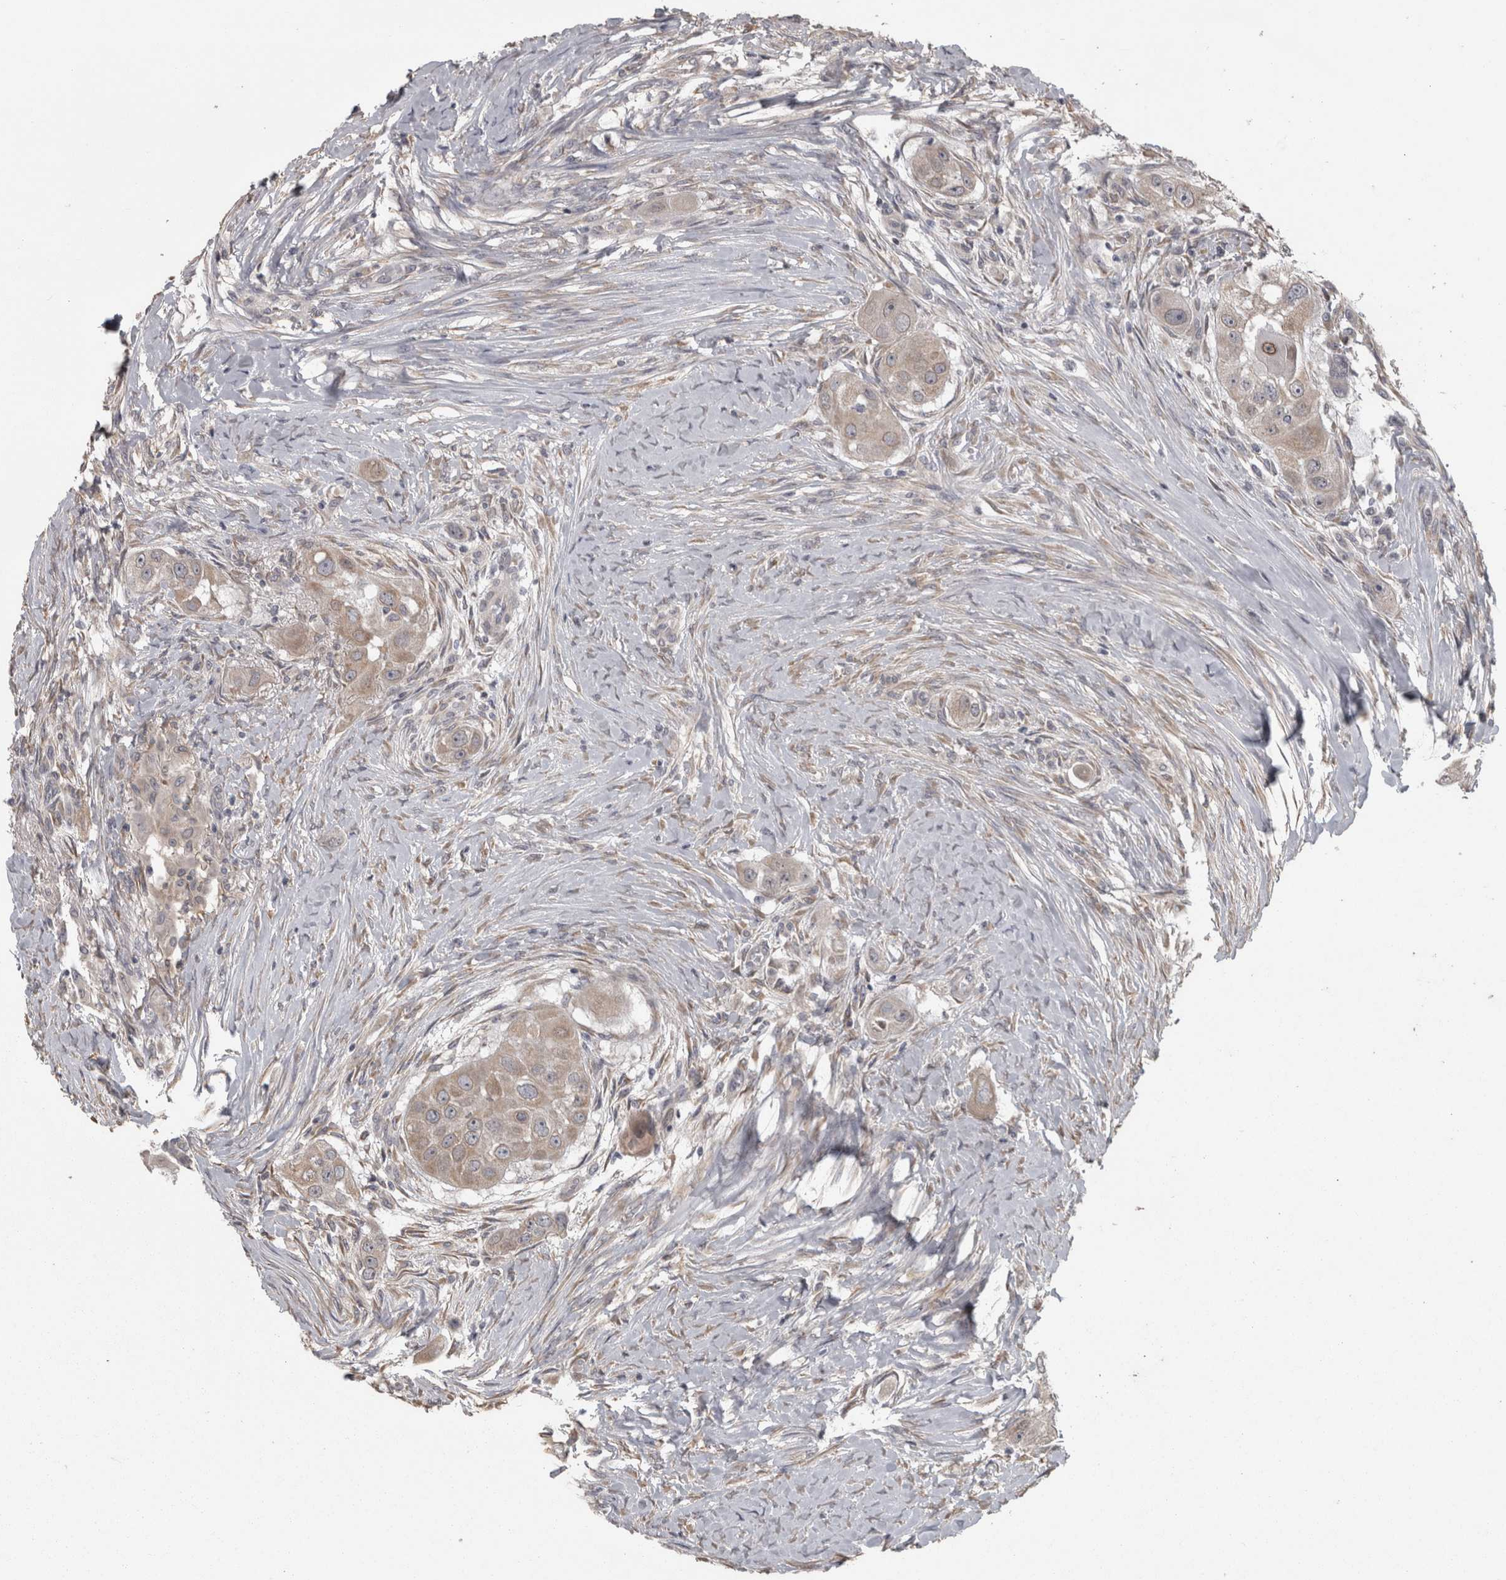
{"staining": {"intensity": "weak", "quantity": "25%-75%", "location": "cytoplasmic/membranous"}, "tissue": "head and neck cancer", "cell_type": "Tumor cells", "image_type": "cancer", "snomed": [{"axis": "morphology", "description": "Normal tissue, NOS"}, {"axis": "morphology", "description": "Squamous cell carcinoma, NOS"}, {"axis": "topography", "description": "Skeletal muscle"}, {"axis": "topography", "description": "Head-Neck"}], "caption": "Approximately 25%-75% of tumor cells in head and neck squamous cell carcinoma exhibit weak cytoplasmic/membranous protein staining as visualized by brown immunohistochemical staining.", "gene": "RAB29", "patient": {"sex": "male", "age": 51}}